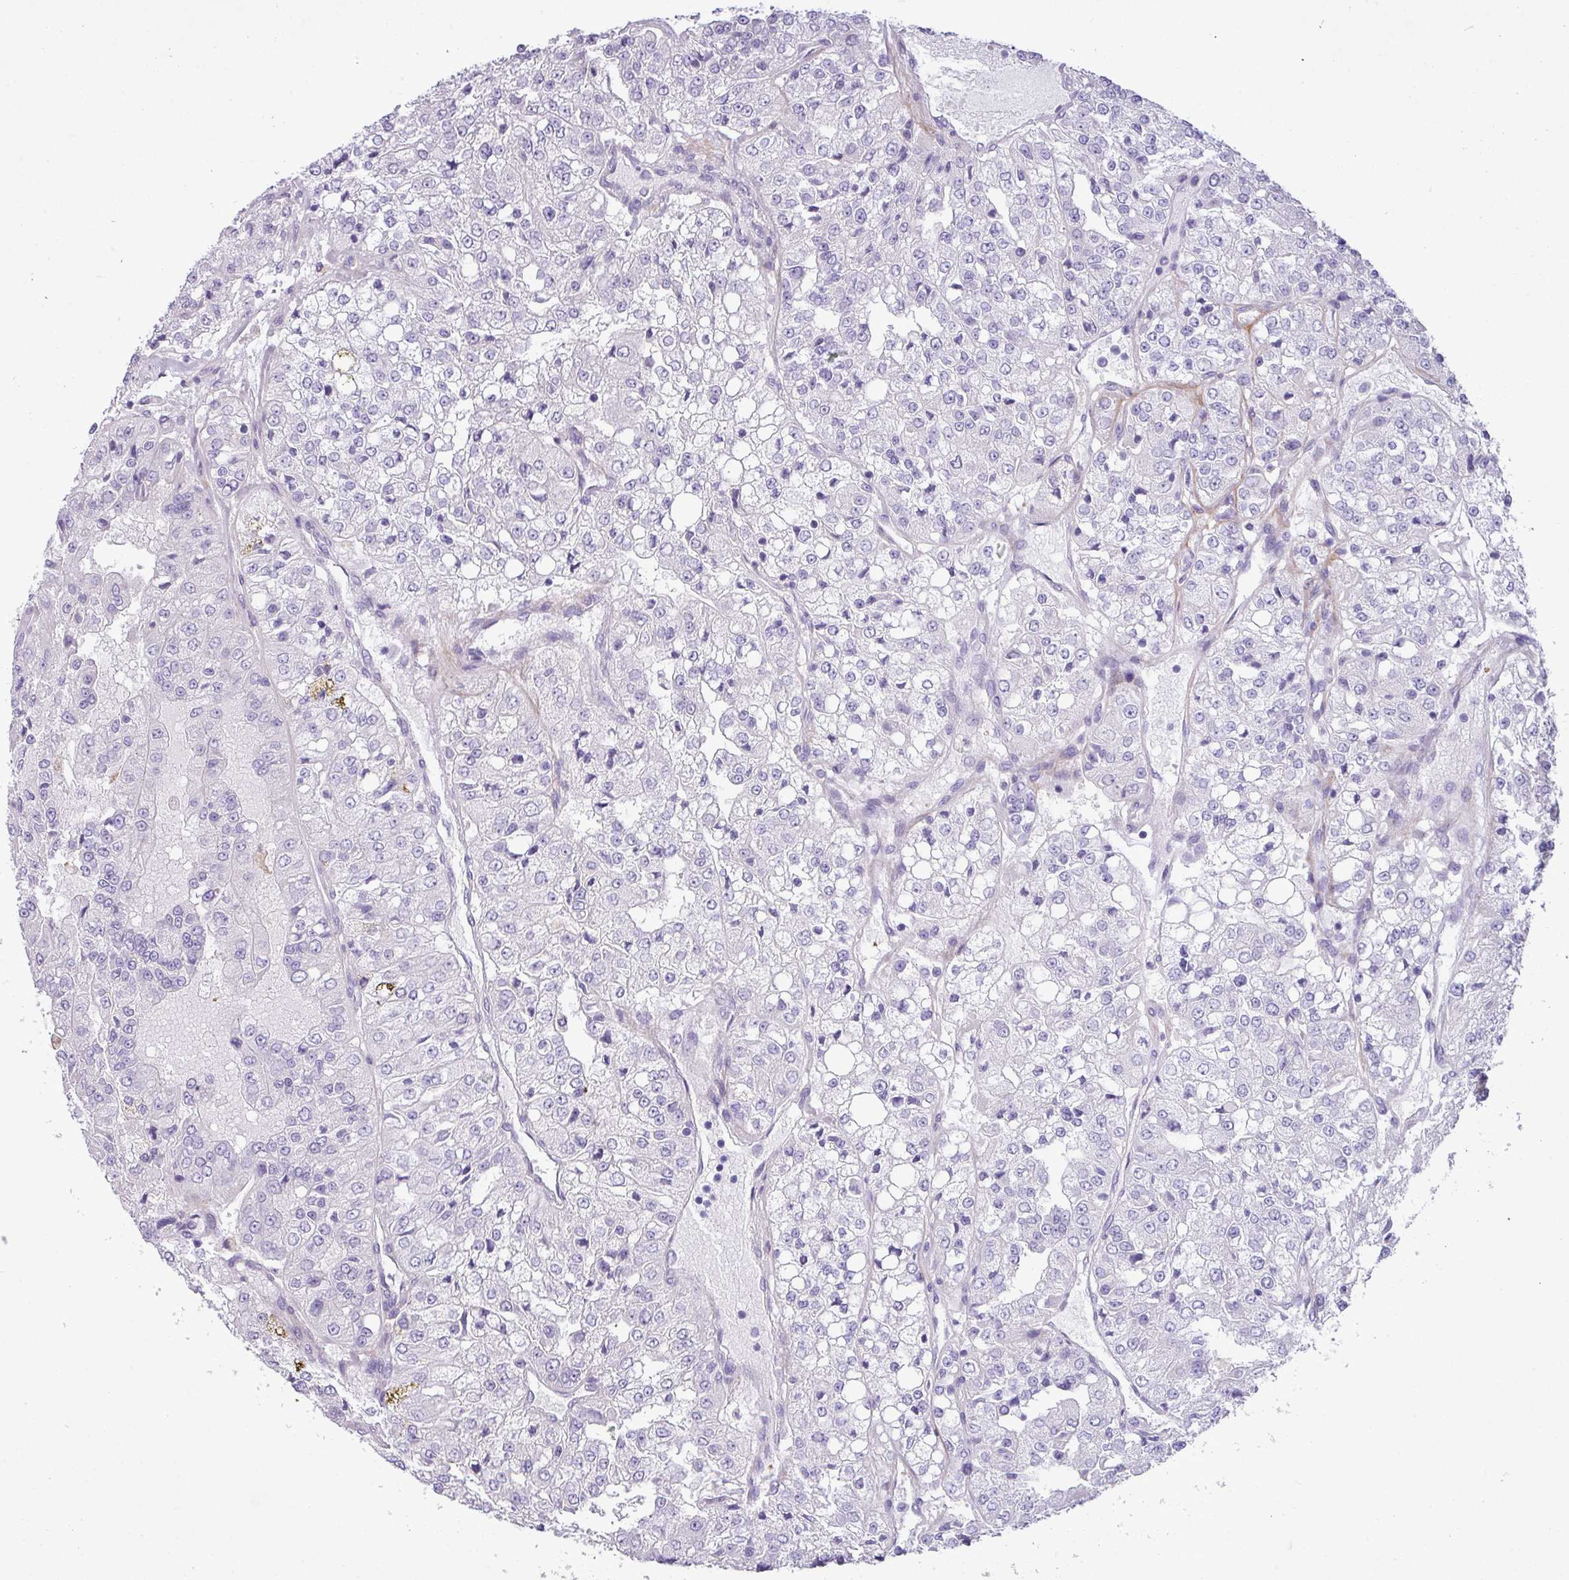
{"staining": {"intensity": "negative", "quantity": "none", "location": "none"}, "tissue": "renal cancer", "cell_type": "Tumor cells", "image_type": "cancer", "snomed": [{"axis": "morphology", "description": "Adenocarcinoma, NOS"}, {"axis": "topography", "description": "Kidney"}], "caption": "A high-resolution image shows immunohistochemistry (IHC) staining of adenocarcinoma (renal), which reveals no significant positivity in tumor cells.", "gene": "KIRREL3", "patient": {"sex": "female", "age": 63}}